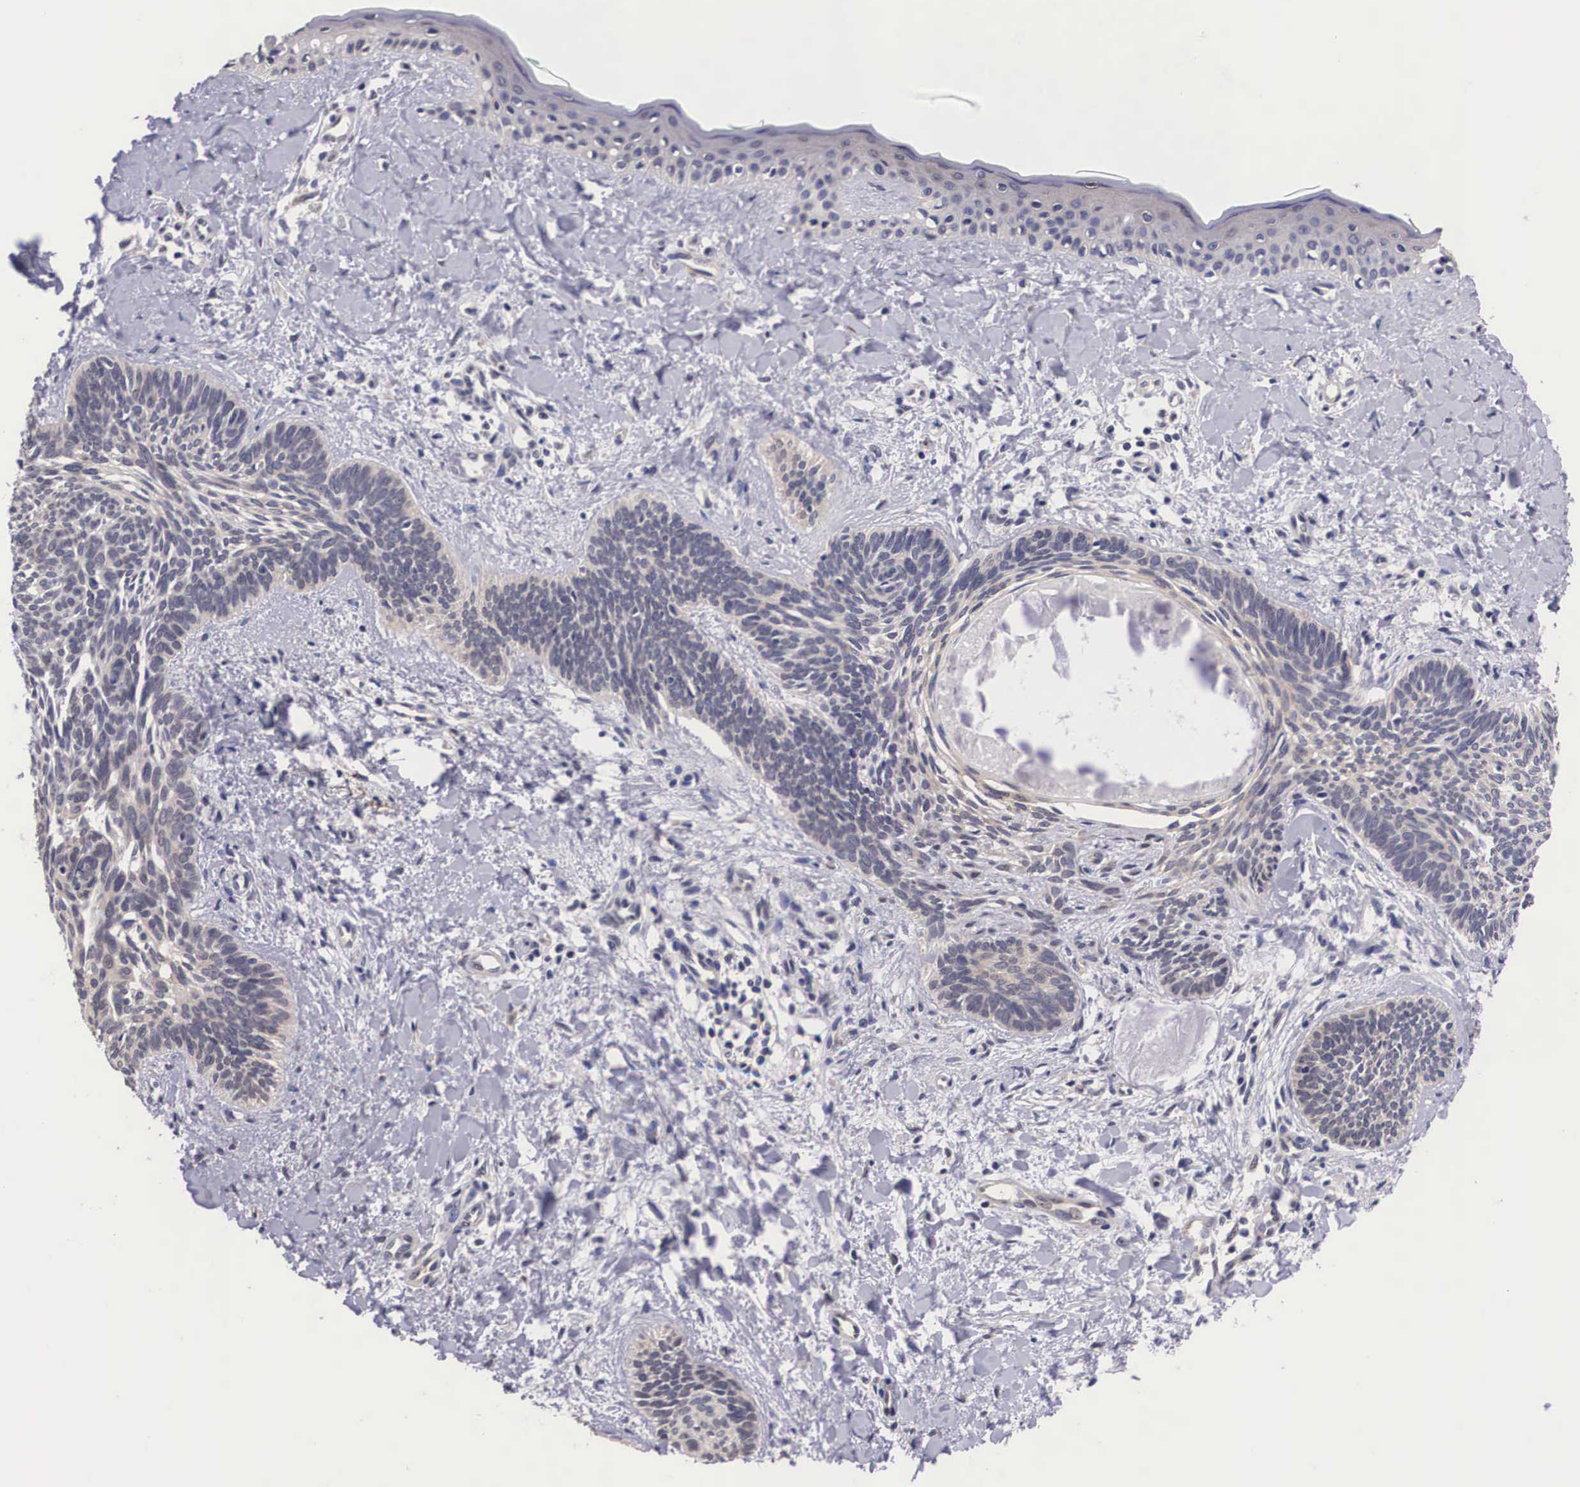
{"staining": {"intensity": "negative", "quantity": "none", "location": "none"}, "tissue": "skin cancer", "cell_type": "Tumor cells", "image_type": "cancer", "snomed": [{"axis": "morphology", "description": "Basal cell carcinoma"}, {"axis": "topography", "description": "Skin"}], "caption": "Photomicrograph shows no protein staining in tumor cells of basal cell carcinoma (skin) tissue.", "gene": "OTX2", "patient": {"sex": "female", "age": 81}}